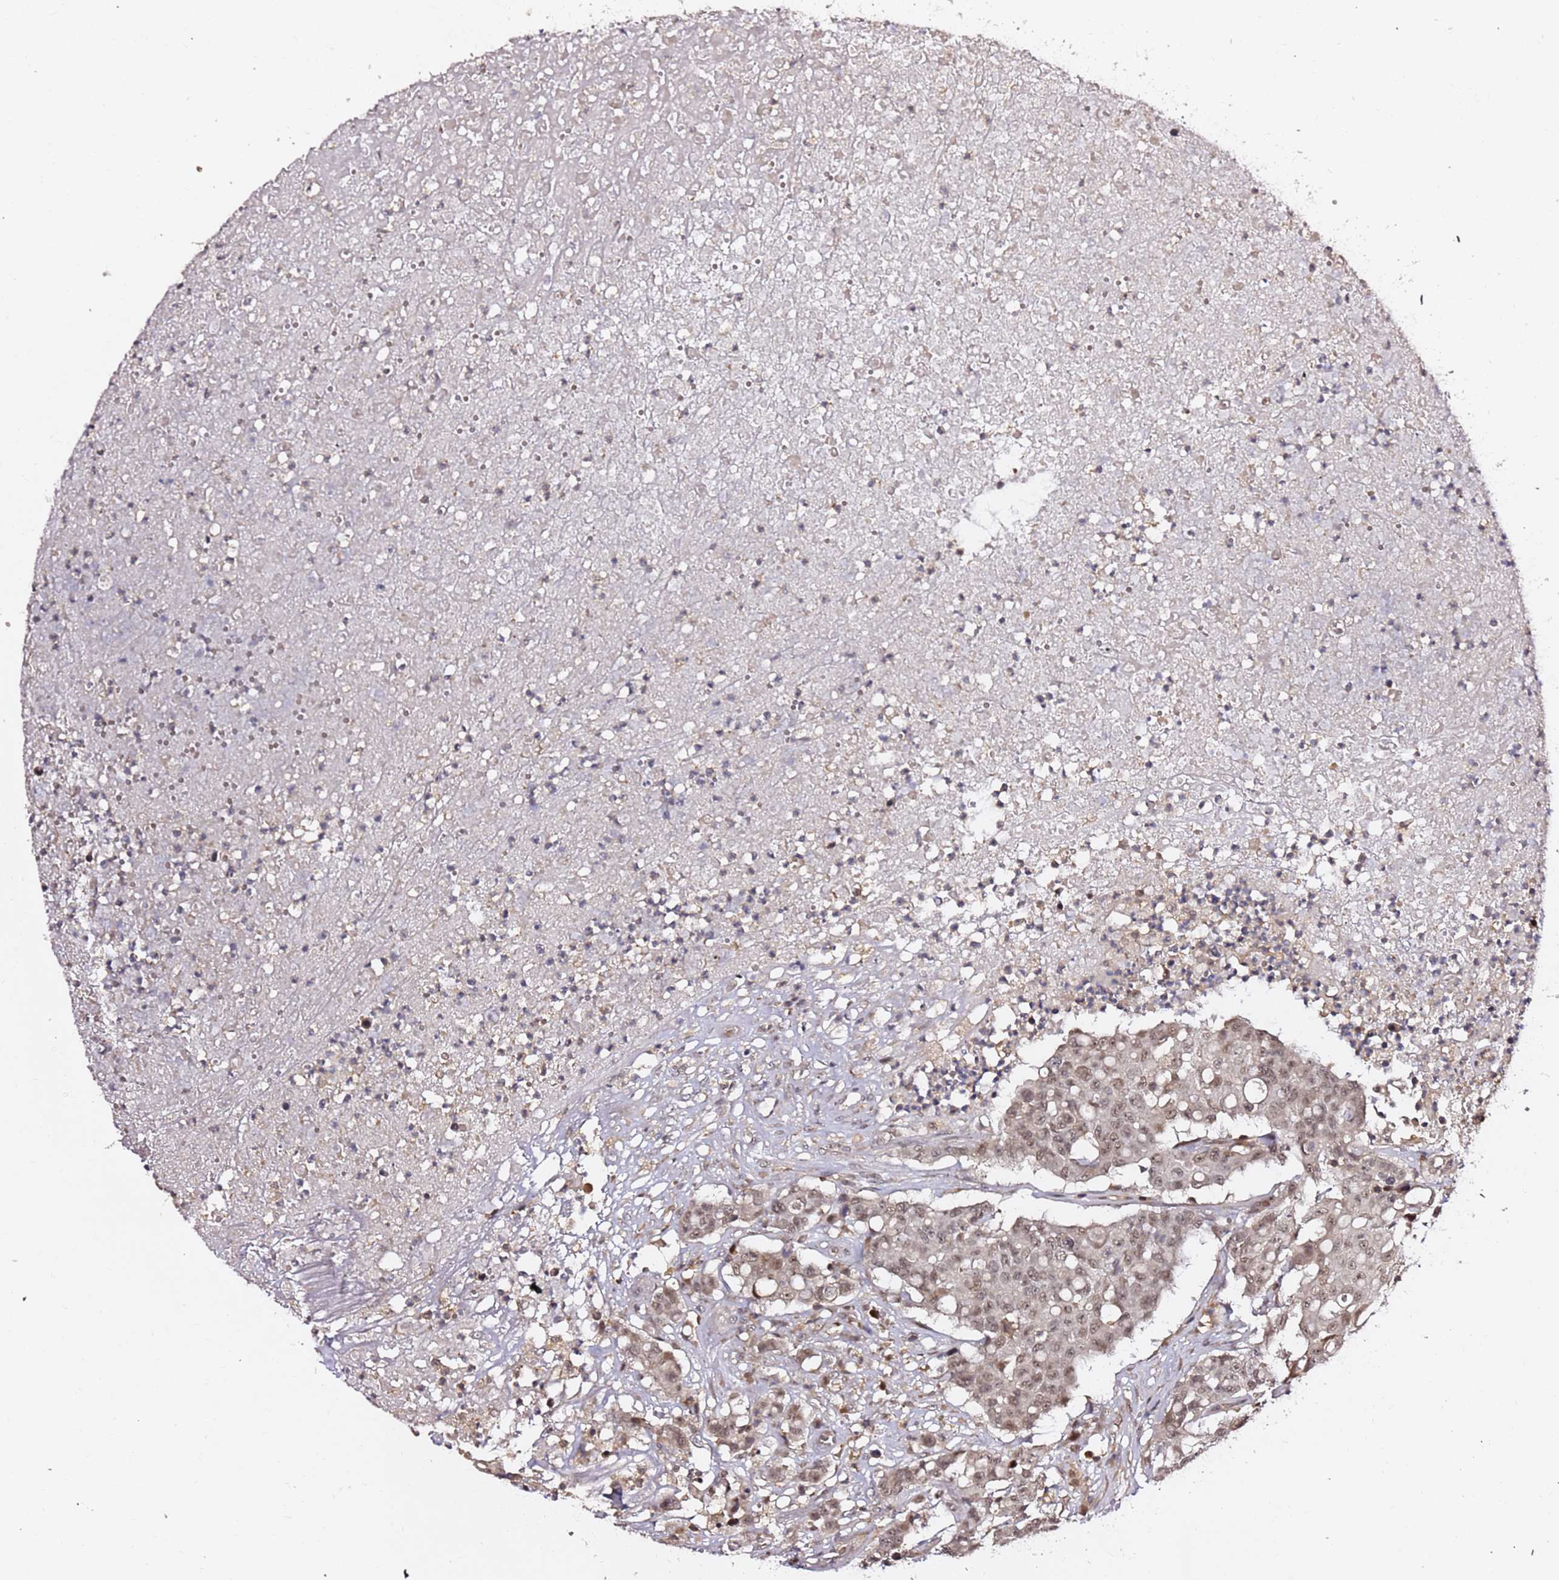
{"staining": {"intensity": "weak", "quantity": "25%-75%", "location": "nuclear"}, "tissue": "colorectal cancer", "cell_type": "Tumor cells", "image_type": "cancer", "snomed": [{"axis": "morphology", "description": "Adenocarcinoma, NOS"}, {"axis": "topography", "description": "Colon"}], "caption": "Brown immunohistochemical staining in human colorectal cancer (adenocarcinoma) displays weak nuclear staining in about 25%-75% of tumor cells.", "gene": "OR5V1", "patient": {"sex": "male", "age": 51}}